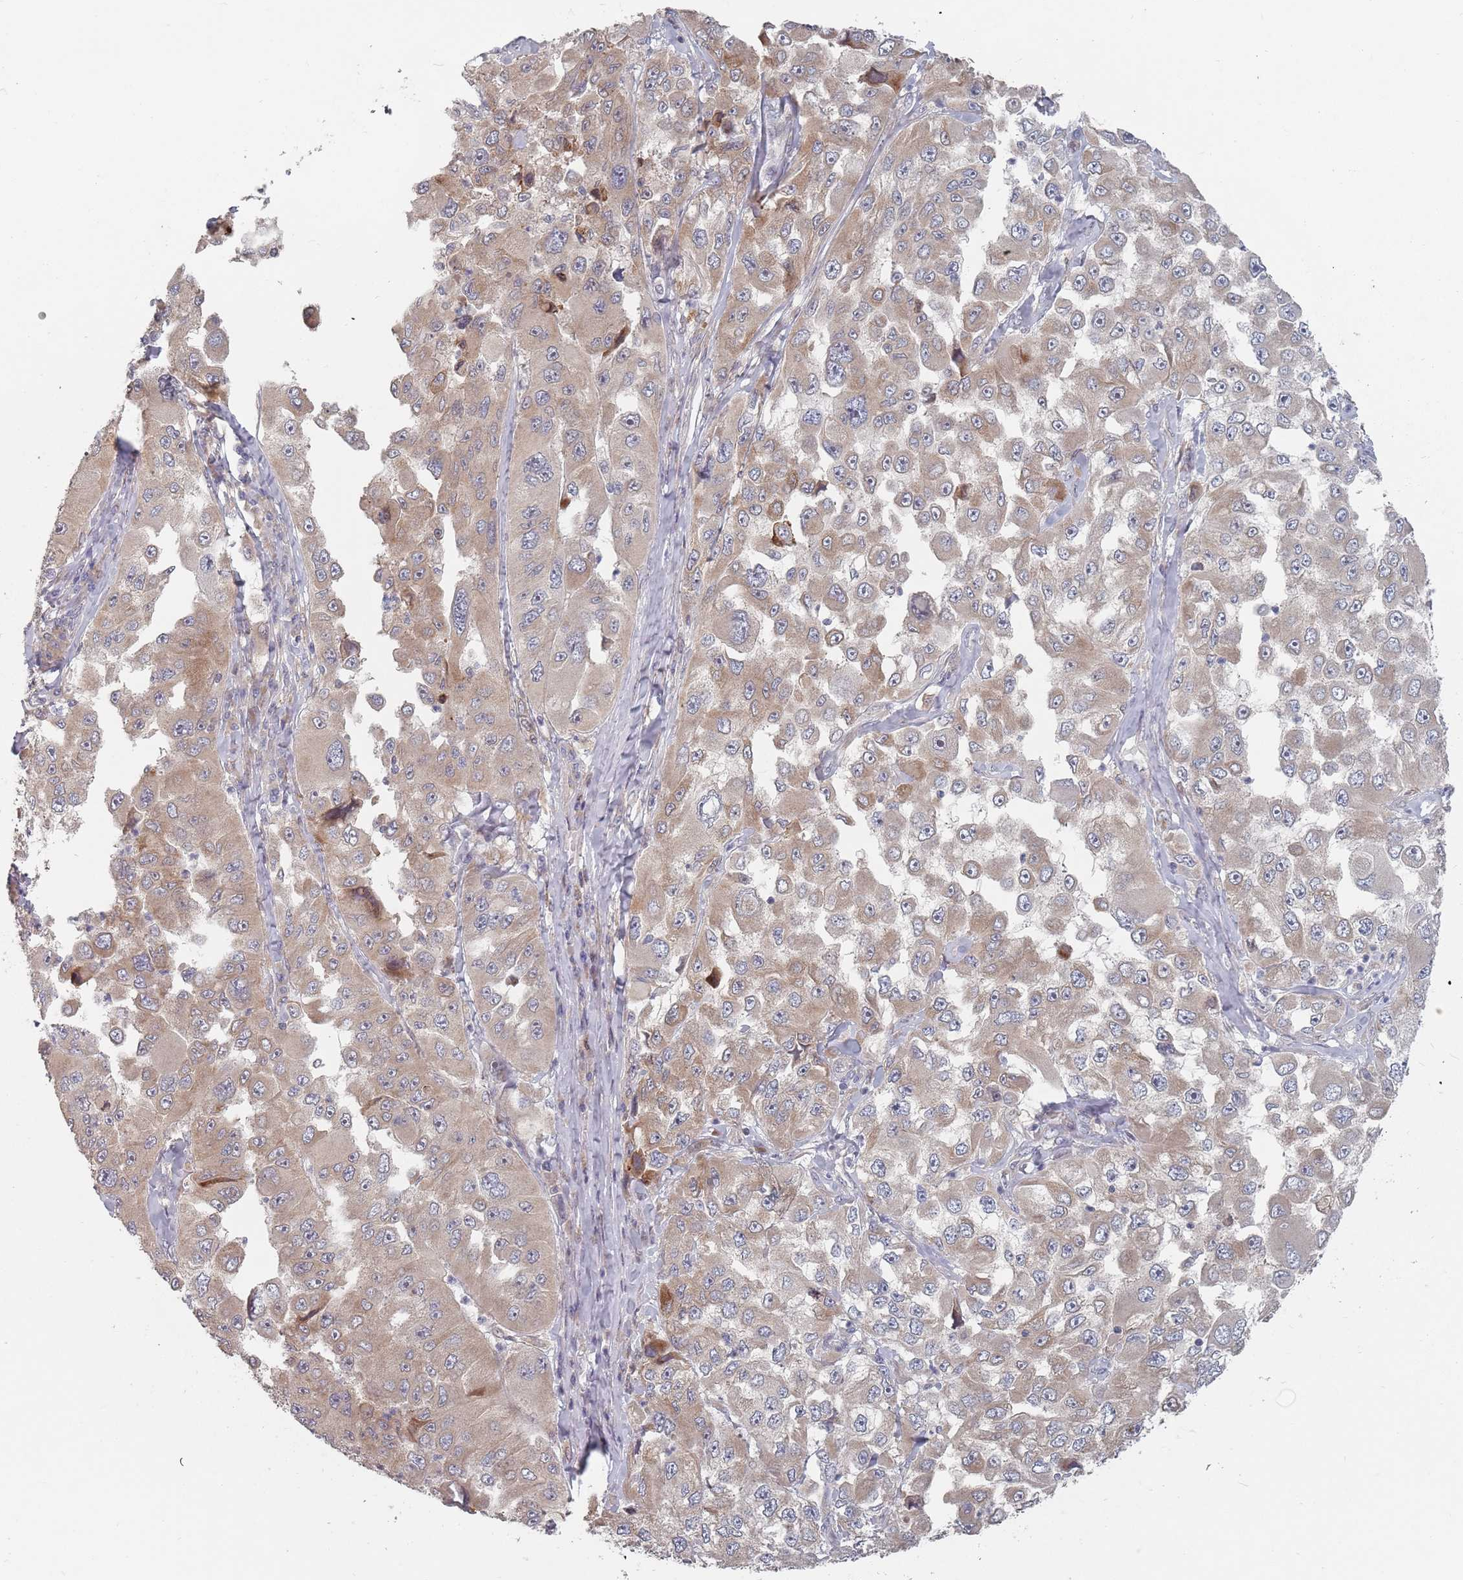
{"staining": {"intensity": "weak", "quantity": ">75%", "location": "cytoplasmic/membranous"}, "tissue": "melanoma", "cell_type": "Tumor cells", "image_type": "cancer", "snomed": [{"axis": "morphology", "description": "Malignant melanoma, Metastatic site"}, {"axis": "topography", "description": "Lymph node"}], "caption": "Malignant melanoma (metastatic site) was stained to show a protein in brown. There is low levels of weak cytoplasmic/membranous positivity in about >75% of tumor cells.", "gene": "ADAL", "patient": {"sex": "male", "age": 62}}